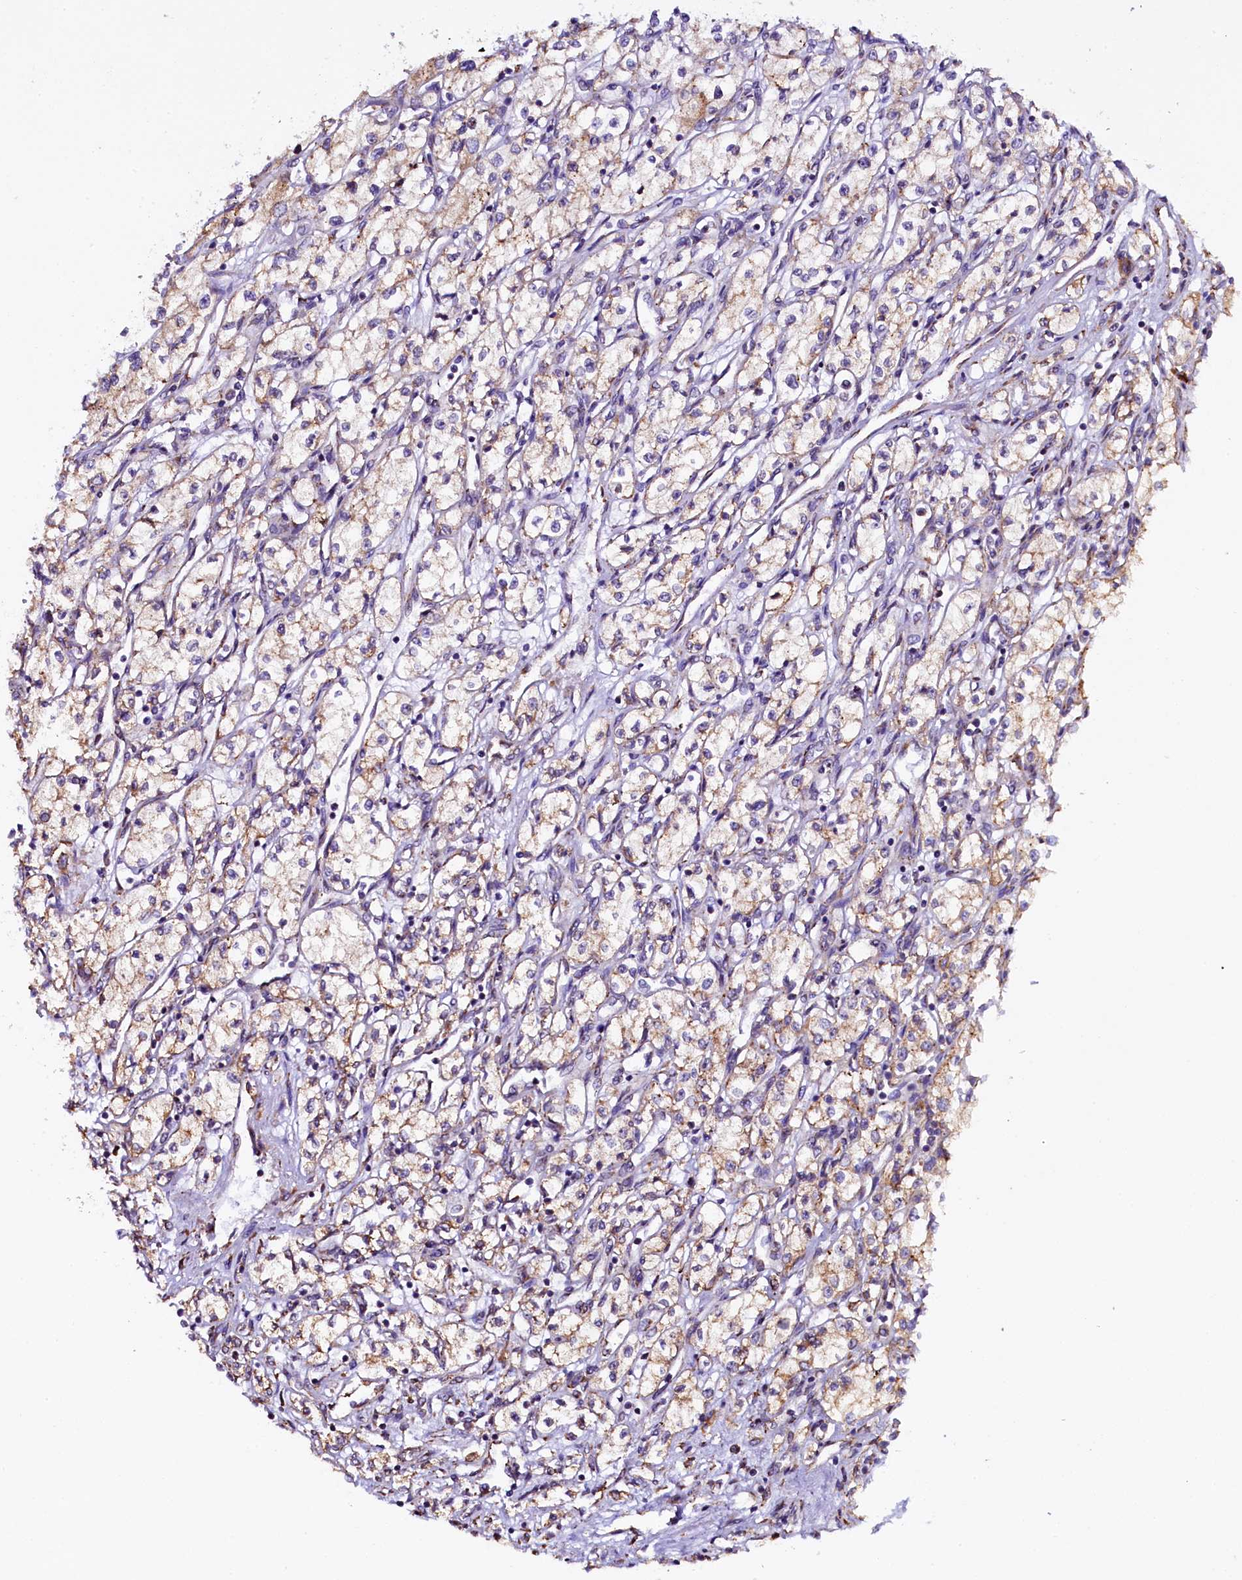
{"staining": {"intensity": "weak", "quantity": "25%-75%", "location": "cytoplasmic/membranous"}, "tissue": "renal cancer", "cell_type": "Tumor cells", "image_type": "cancer", "snomed": [{"axis": "morphology", "description": "Adenocarcinoma, NOS"}, {"axis": "topography", "description": "Kidney"}], "caption": "Immunohistochemical staining of adenocarcinoma (renal) displays low levels of weak cytoplasmic/membranous expression in approximately 25%-75% of tumor cells. The staining is performed using DAB brown chromogen to label protein expression. The nuclei are counter-stained blue using hematoxylin.", "gene": "CAPS2", "patient": {"sex": "male", "age": 59}}